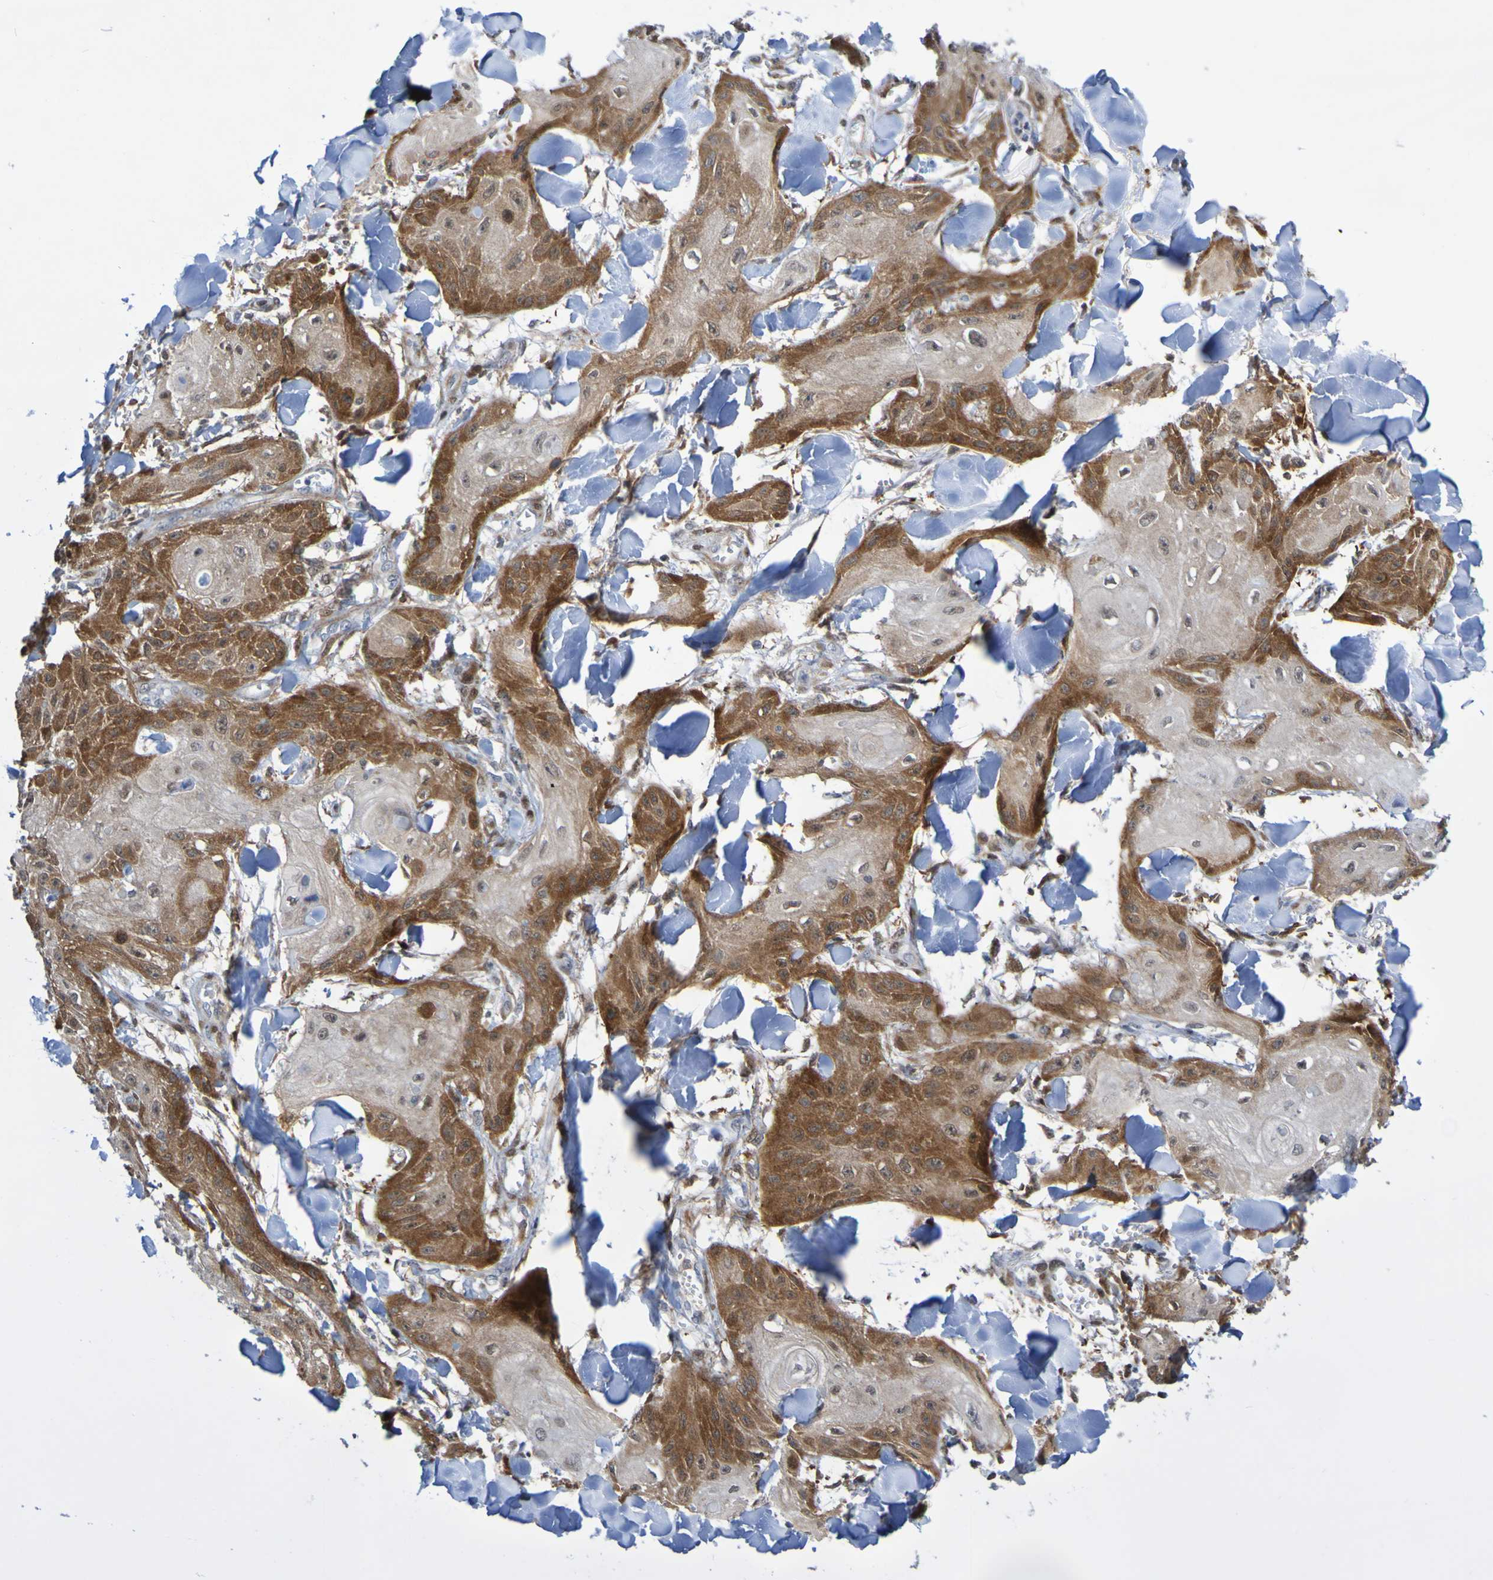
{"staining": {"intensity": "strong", "quantity": "25%-75%", "location": "cytoplasmic/membranous"}, "tissue": "skin cancer", "cell_type": "Tumor cells", "image_type": "cancer", "snomed": [{"axis": "morphology", "description": "Squamous cell carcinoma, NOS"}, {"axis": "topography", "description": "Skin"}], "caption": "High-magnification brightfield microscopy of skin cancer stained with DAB (3,3'-diaminobenzidine) (brown) and counterstained with hematoxylin (blue). tumor cells exhibit strong cytoplasmic/membranous staining is seen in approximately25%-75% of cells. (IHC, brightfield microscopy, high magnification).", "gene": "ATIC", "patient": {"sex": "male", "age": 74}}